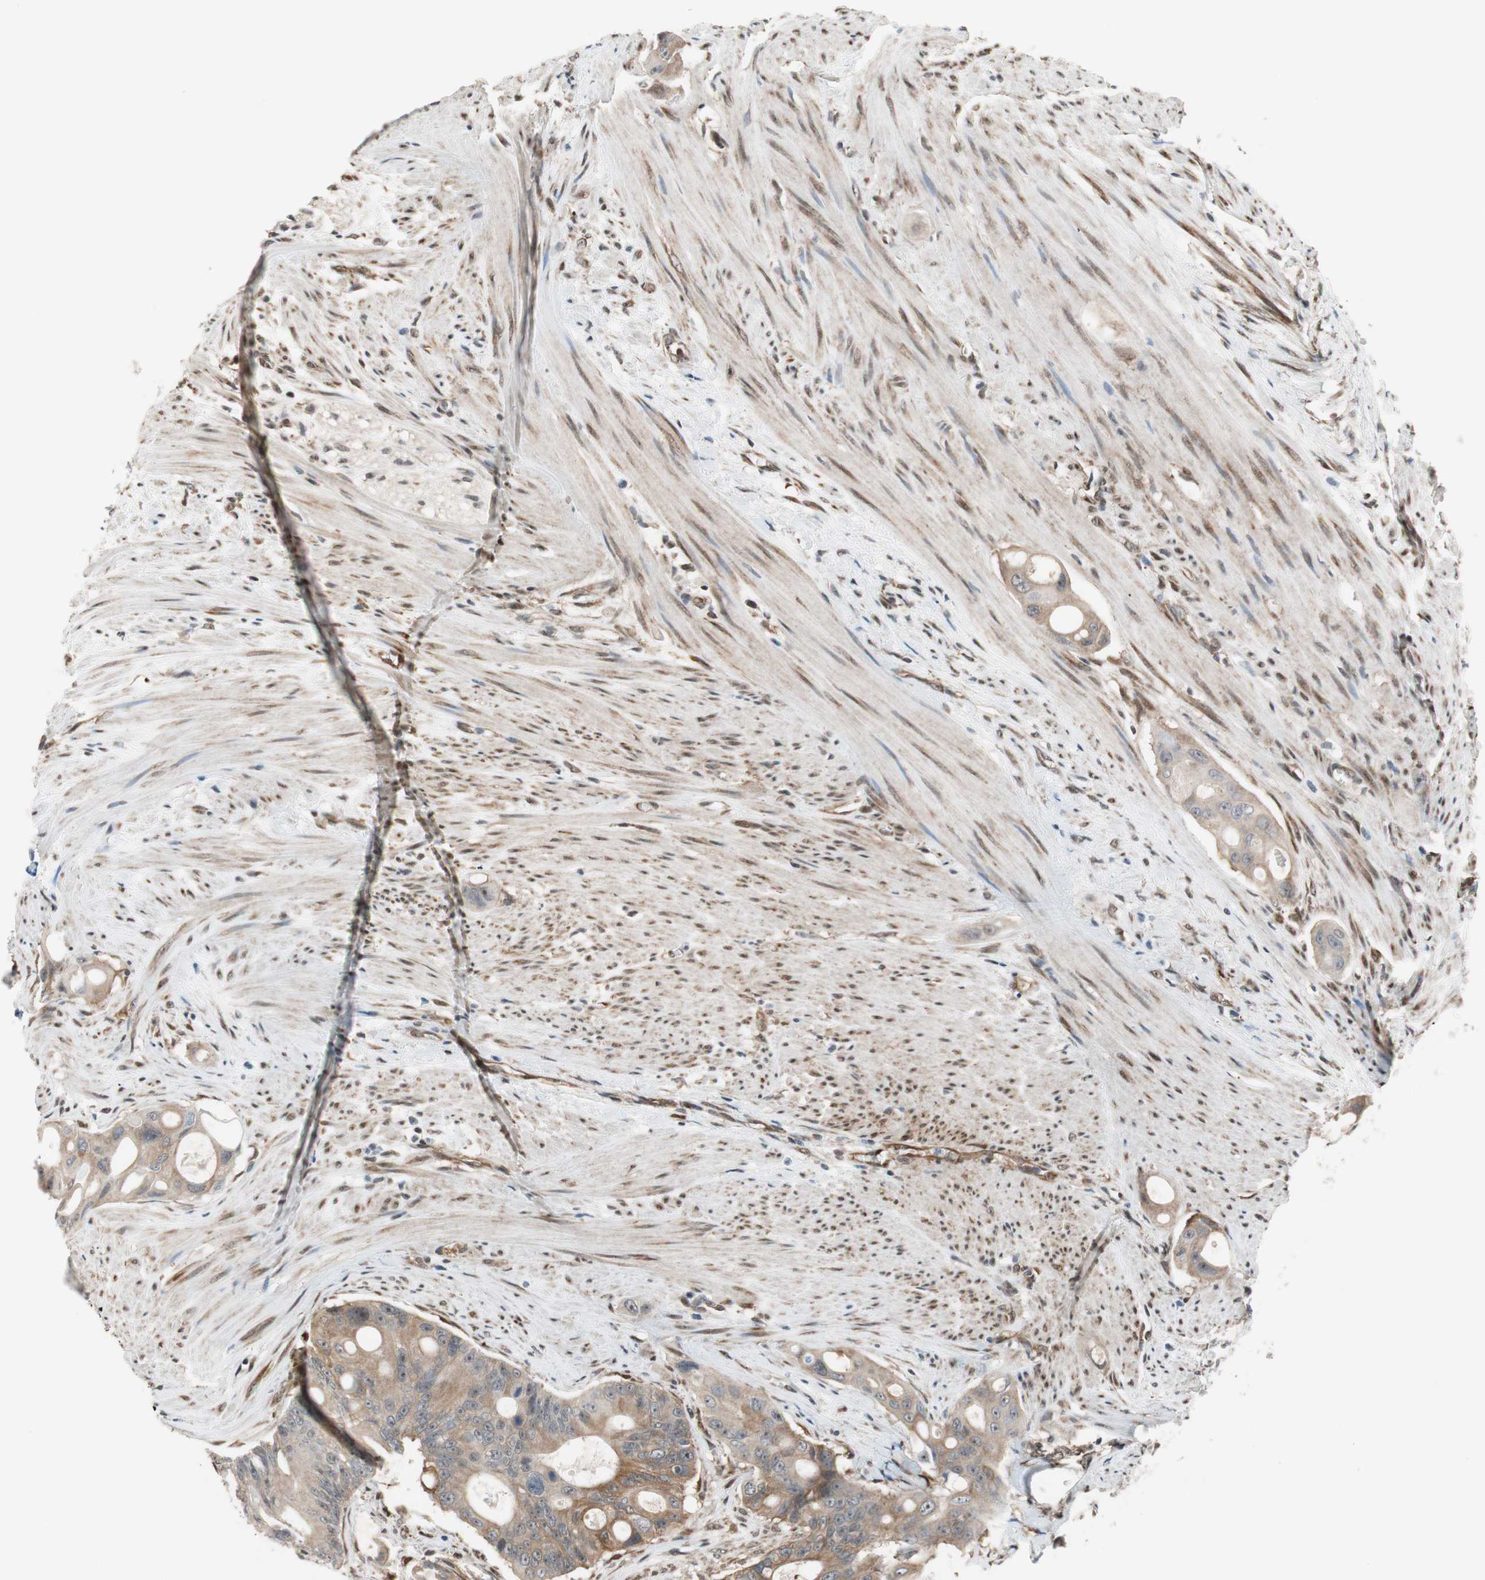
{"staining": {"intensity": "weak", "quantity": "<25%", "location": "cytoplasmic/membranous"}, "tissue": "colorectal cancer", "cell_type": "Tumor cells", "image_type": "cancer", "snomed": [{"axis": "morphology", "description": "Adenocarcinoma, NOS"}, {"axis": "topography", "description": "Colon"}], "caption": "This is a photomicrograph of immunohistochemistry (IHC) staining of colorectal cancer (adenocarcinoma), which shows no staining in tumor cells. (DAB IHC with hematoxylin counter stain).", "gene": "ZNF512B", "patient": {"sex": "female", "age": 57}}